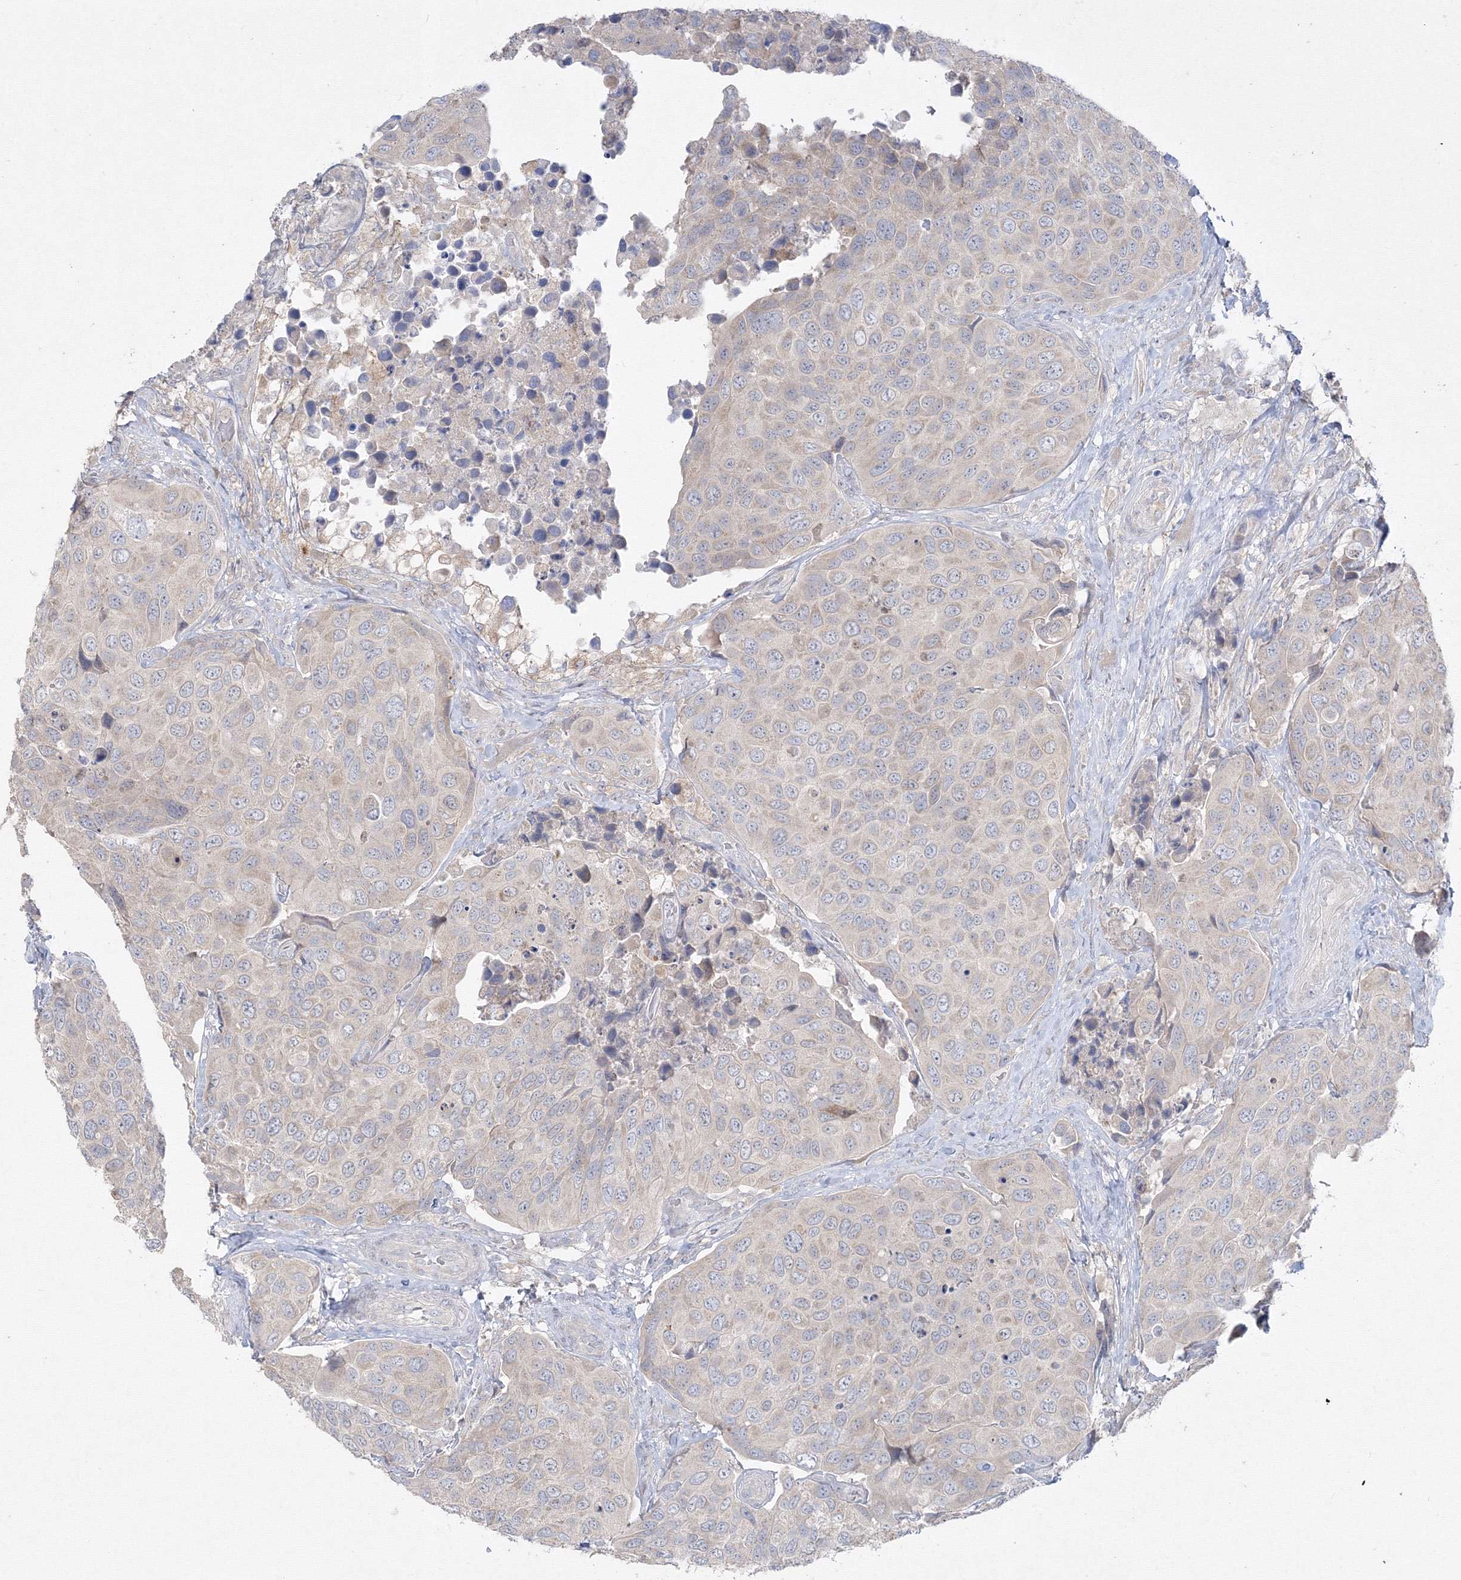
{"staining": {"intensity": "negative", "quantity": "none", "location": "none"}, "tissue": "urothelial cancer", "cell_type": "Tumor cells", "image_type": "cancer", "snomed": [{"axis": "morphology", "description": "Urothelial carcinoma, High grade"}, {"axis": "topography", "description": "Urinary bladder"}], "caption": "This is an immunohistochemistry histopathology image of urothelial carcinoma (high-grade). There is no expression in tumor cells.", "gene": "FBXL8", "patient": {"sex": "male", "age": 74}}